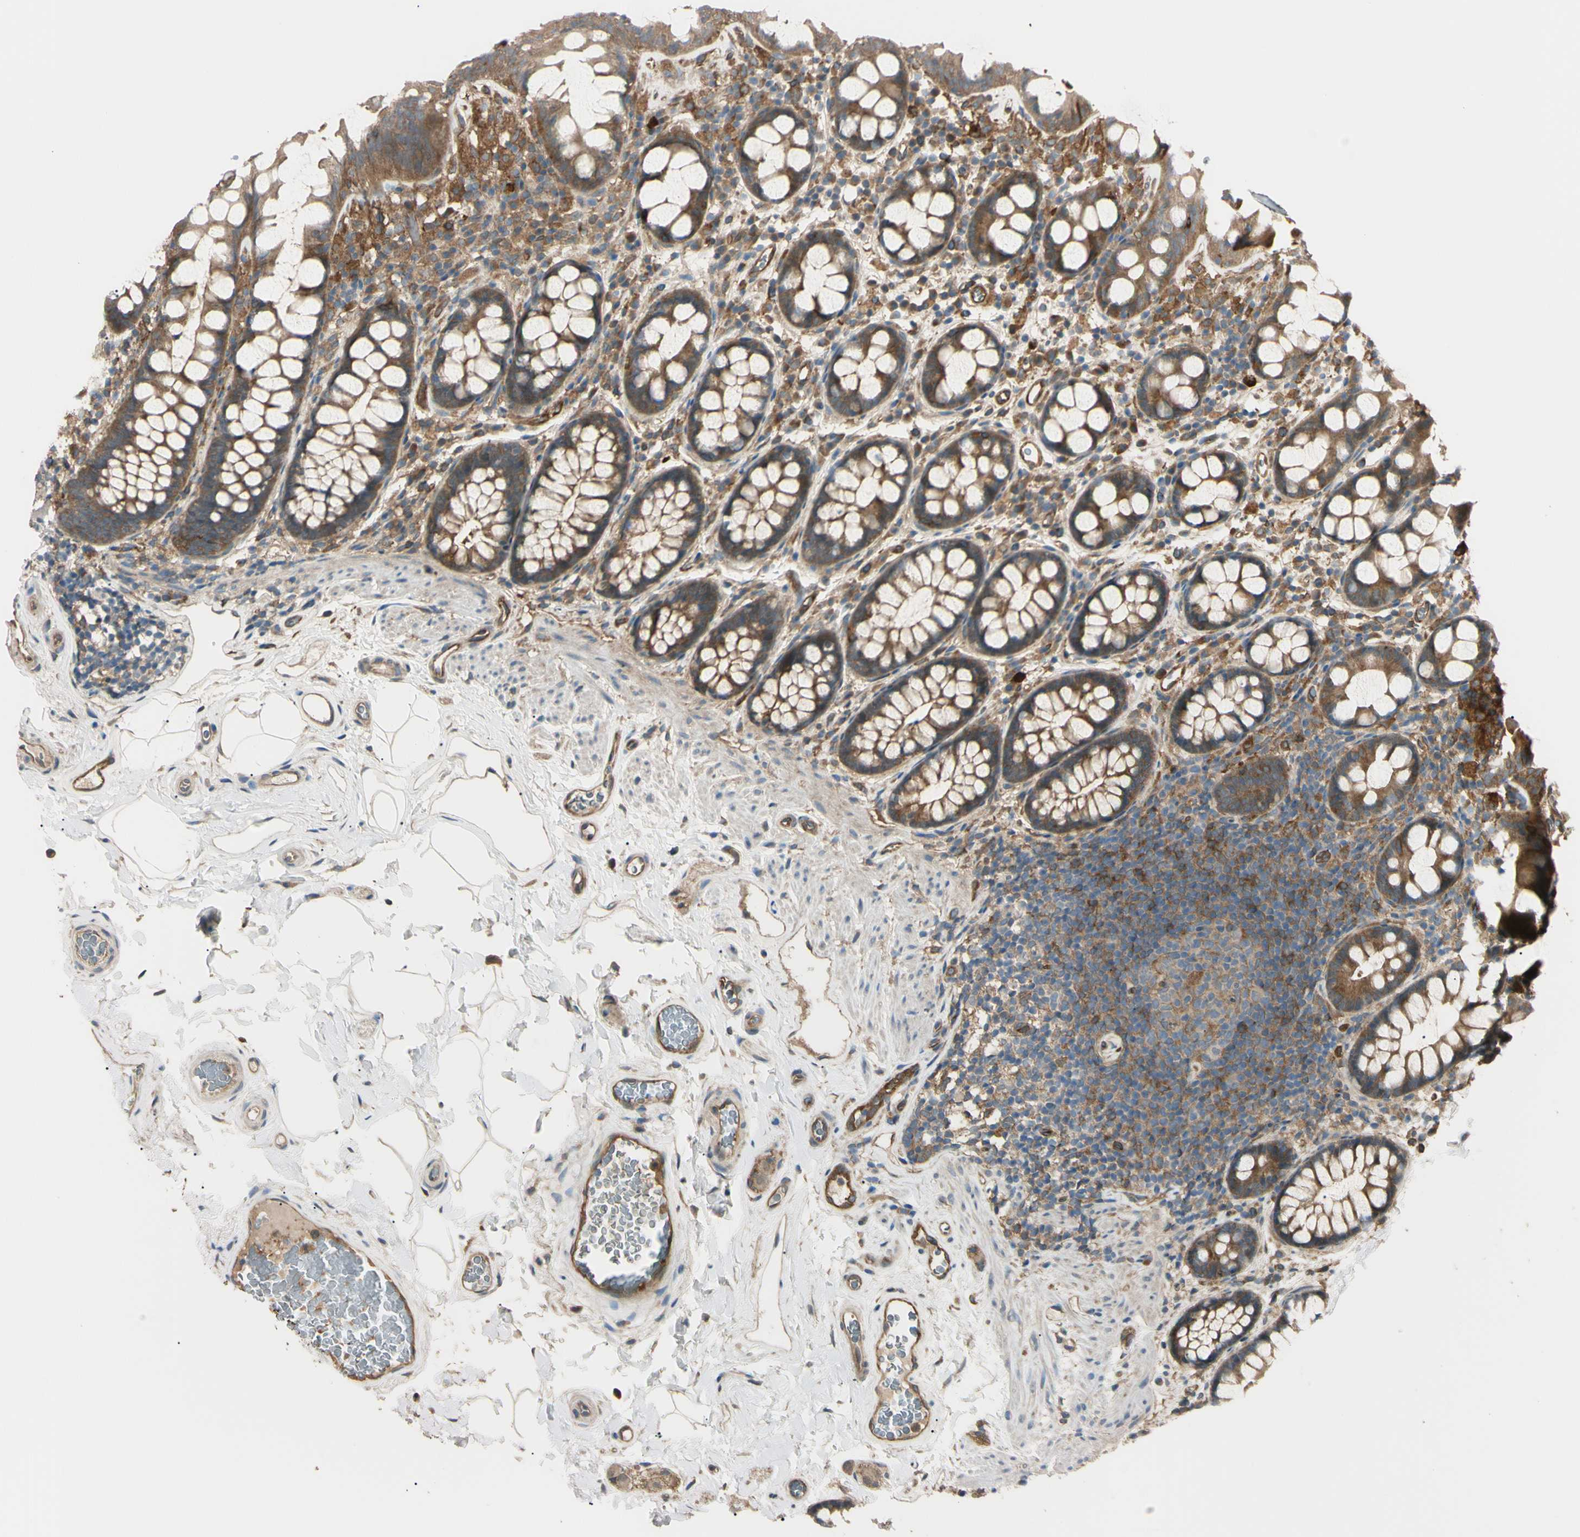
{"staining": {"intensity": "moderate", "quantity": ">75%", "location": "cytoplasmic/membranous"}, "tissue": "colon", "cell_type": "Endothelial cells", "image_type": "normal", "snomed": [{"axis": "morphology", "description": "Normal tissue, NOS"}, {"axis": "topography", "description": "Colon"}], "caption": "This micrograph demonstrates immunohistochemistry staining of benign colon, with medium moderate cytoplasmic/membranous staining in about >75% of endothelial cells.", "gene": "PTPN12", "patient": {"sex": "female", "age": 80}}